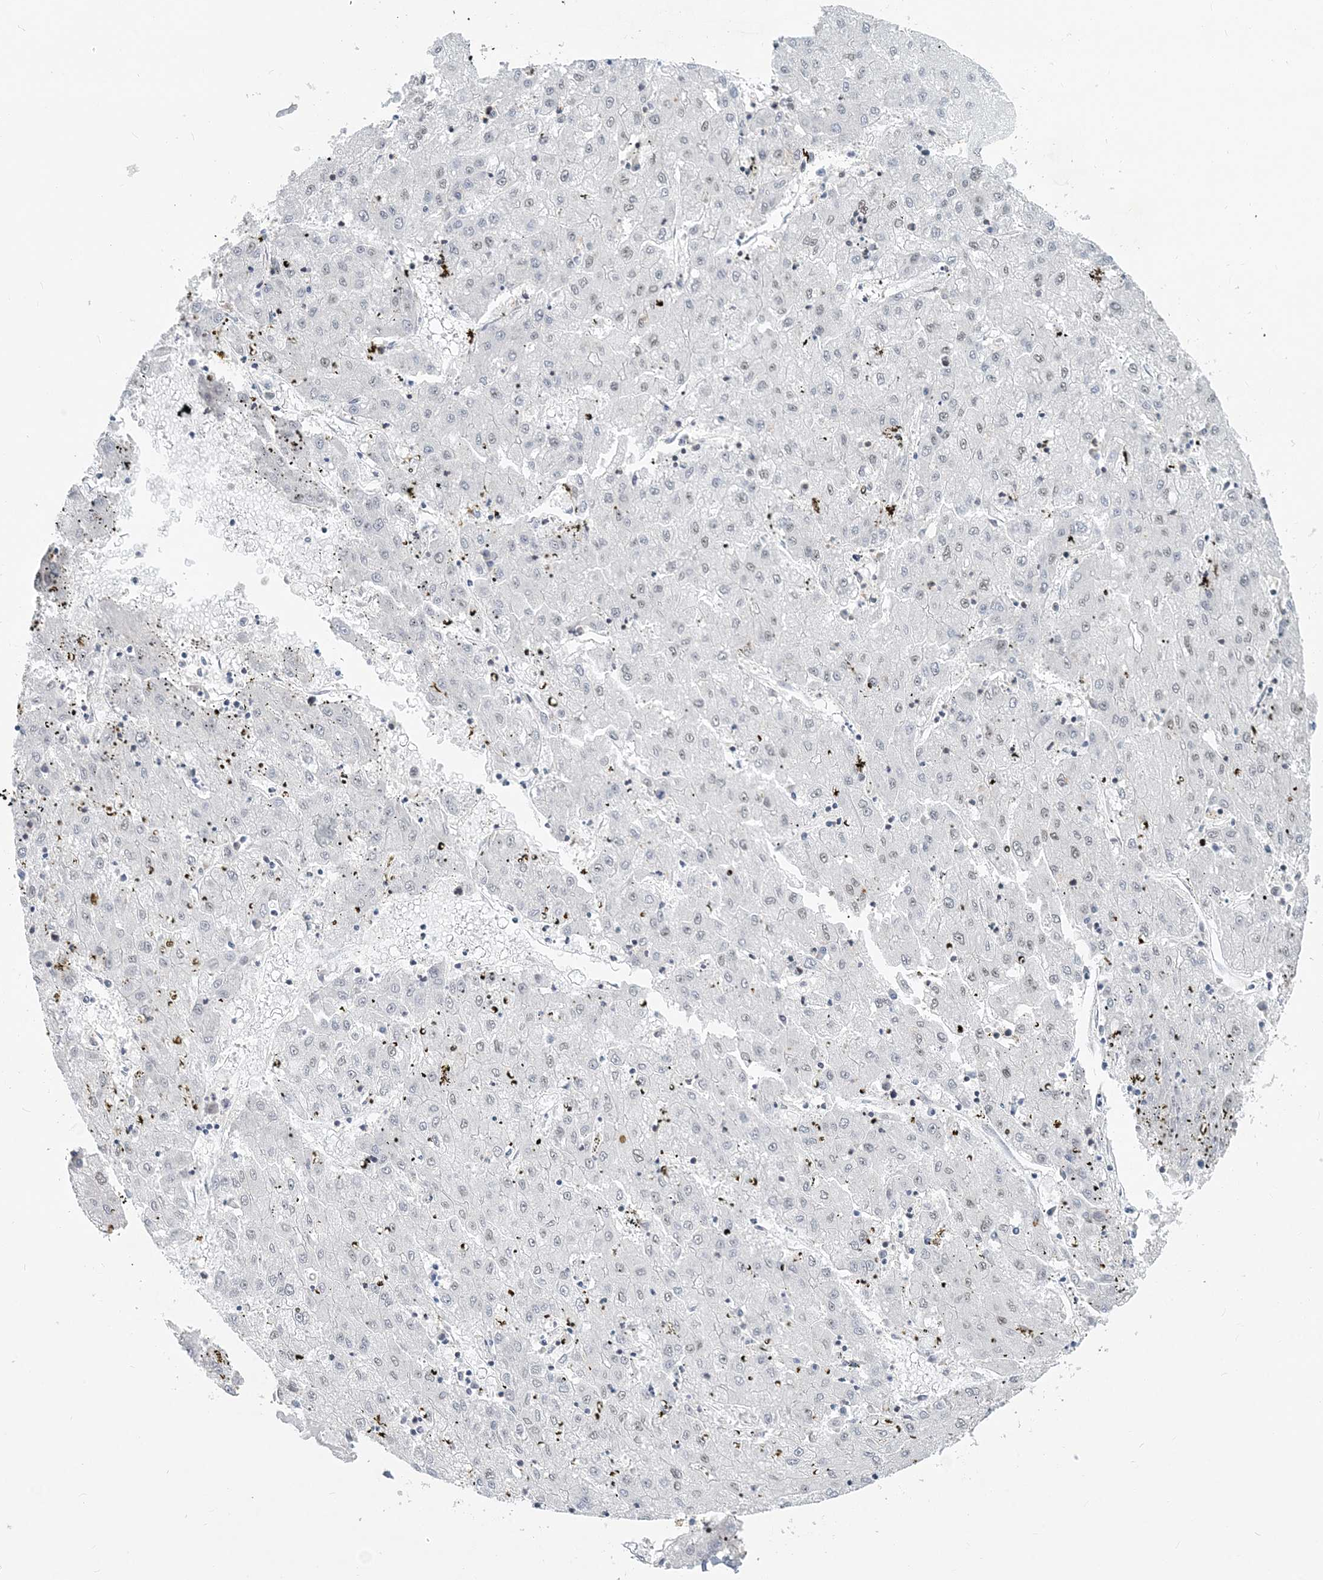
{"staining": {"intensity": "negative", "quantity": "none", "location": "none"}, "tissue": "liver cancer", "cell_type": "Tumor cells", "image_type": "cancer", "snomed": [{"axis": "morphology", "description": "Carcinoma, Hepatocellular, NOS"}, {"axis": "topography", "description": "Liver"}], "caption": "Tumor cells are negative for brown protein staining in liver cancer.", "gene": "PLRG1", "patient": {"sex": "male", "age": 72}}